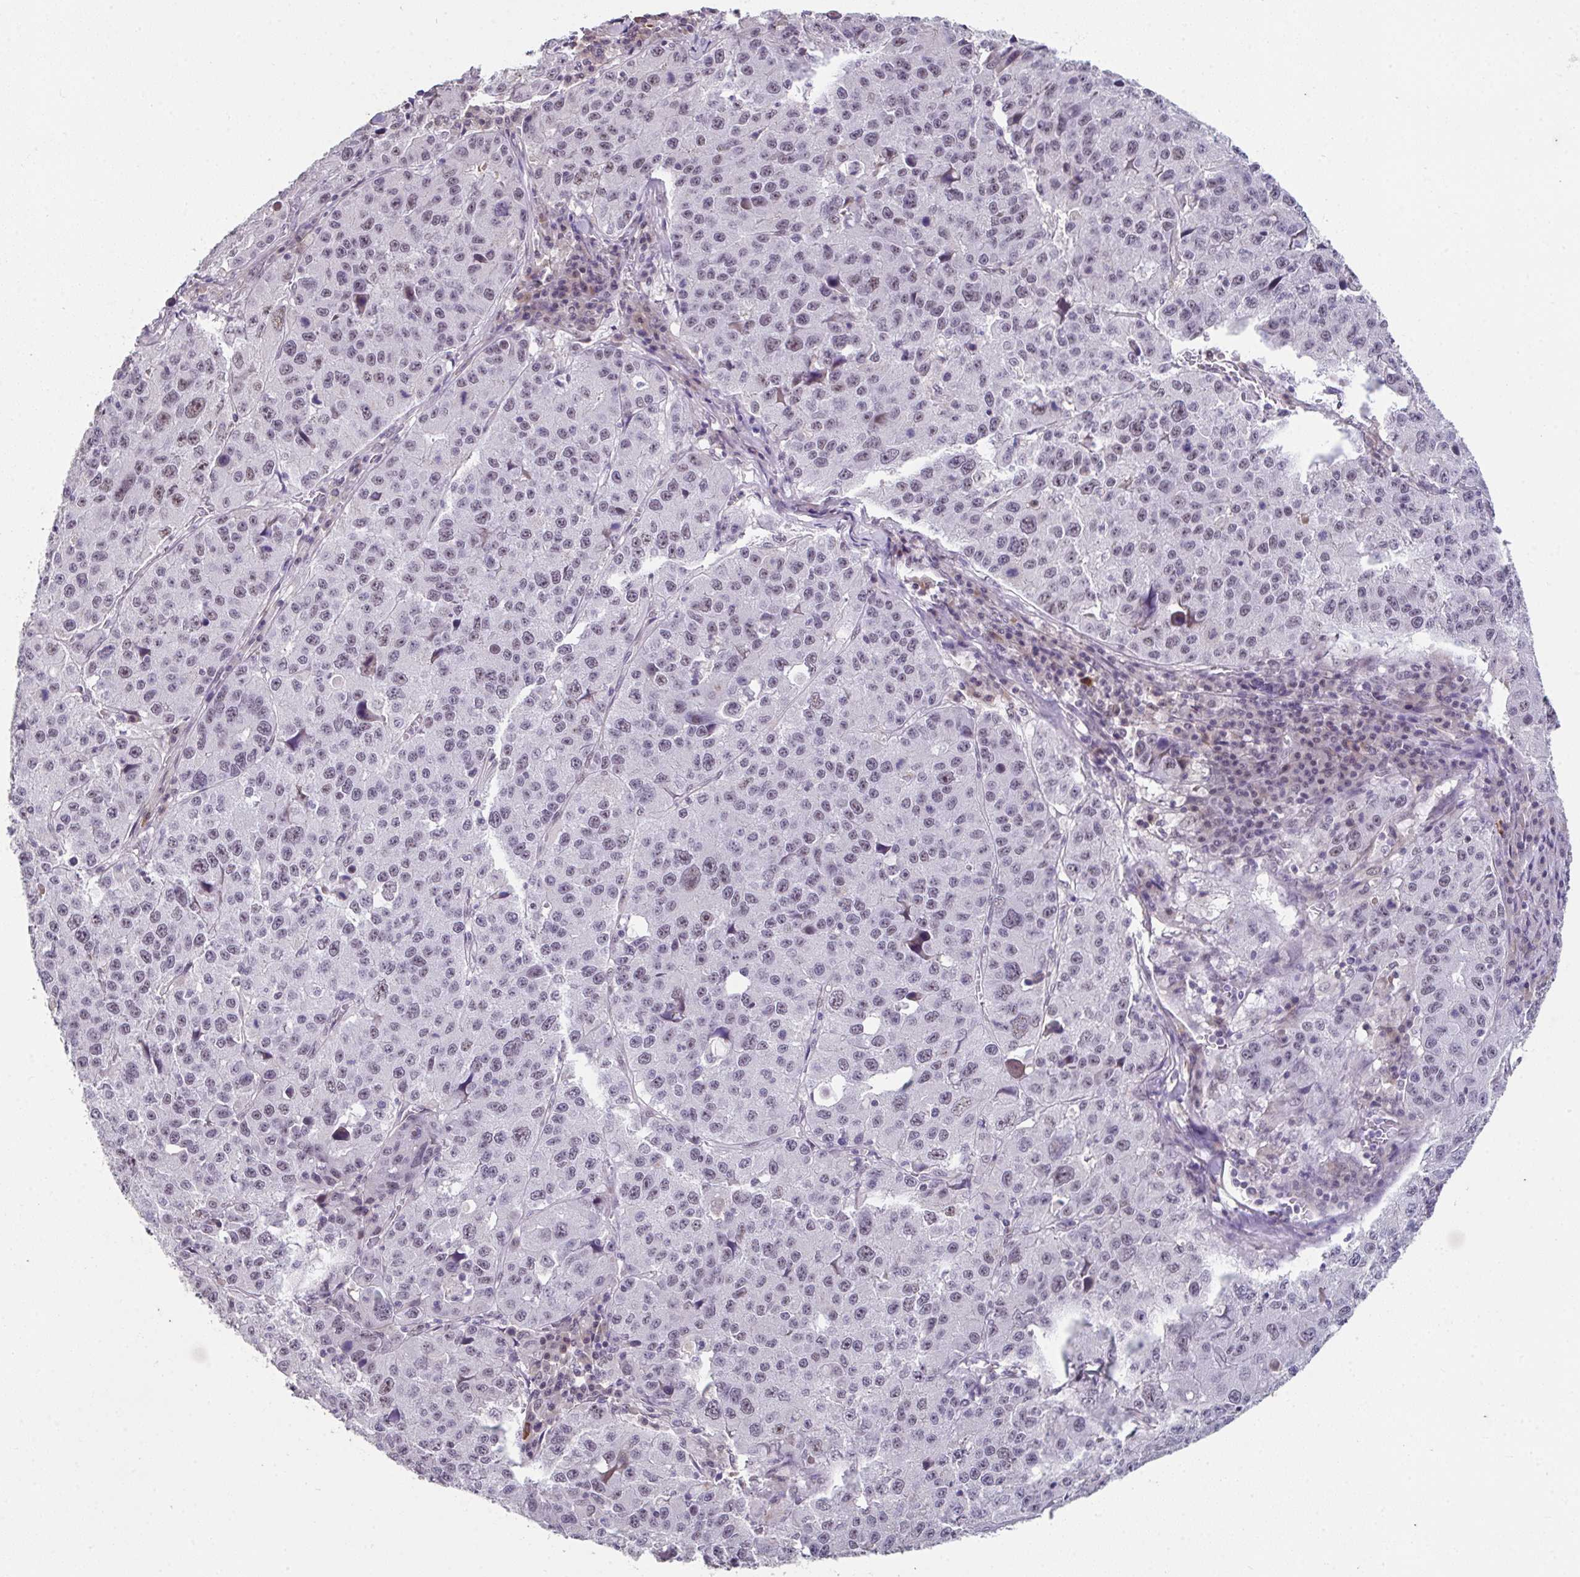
{"staining": {"intensity": "weak", "quantity": "25%-75%", "location": "nuclear"}, "tissue": "stomach cancer", "cell_type": "Tumor cells", "image_type": "cancer", "snomed": [{"axis": "morphology", "description": "Adenocarcinoma, NOS"}, {"axis": "topography", "description": "Stomach"}], "caption": "Human stomach adenocarcinoma stained for a protein (brown) shows weak nuclear positive expression in approximately 25%-75% of tumor cells.", "gene": "RBBP6", "patient": {"sex": "male", "age": 71}}